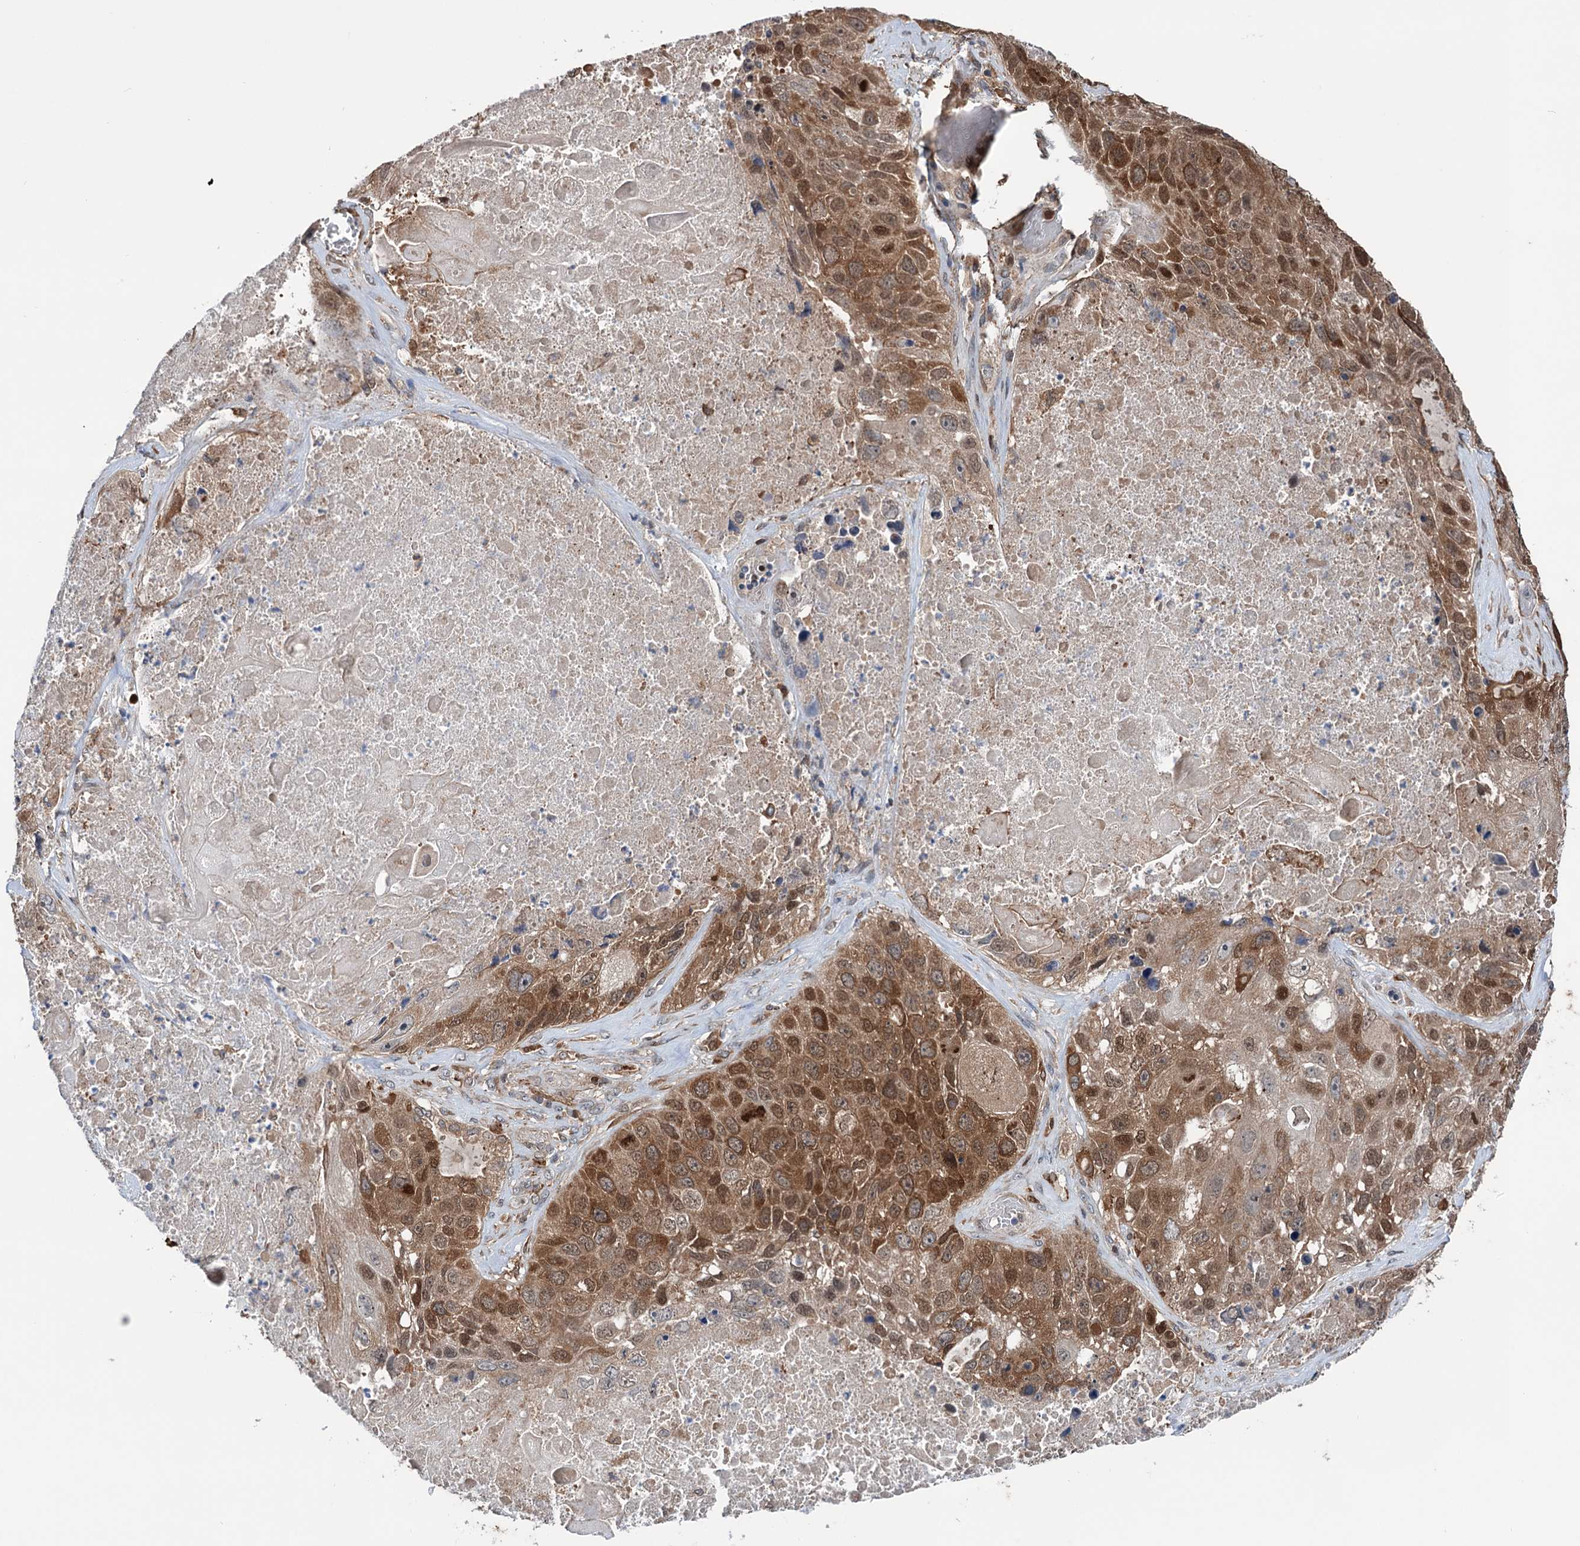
{"staining": {"intensity": "moderate", "quantity": ">75%", "location": "cytoplasmic/membranous,nuclear"}, "tissue": "lung cancer", "cell_type": "Tumor cells", "image_type": "cancer", "snomed": [{"axis": "morphology", "description": "Squamous cell carcinoma, NOS"}, {"axis": "topography", "description": "Lung"}], "caption": "Protein staining of lung cancer (squamous cell carcinoma) tissue reveals moderate cytoplasmic/membranous and nuclear positivity in about >75% of tumor cells. (DAB (3,3'-diaminobenzidine) = brown stain, brightfield microscopy at high magnification).", "gene": "NCAPD2", "patient": {"sex": "male", "age": 61}}